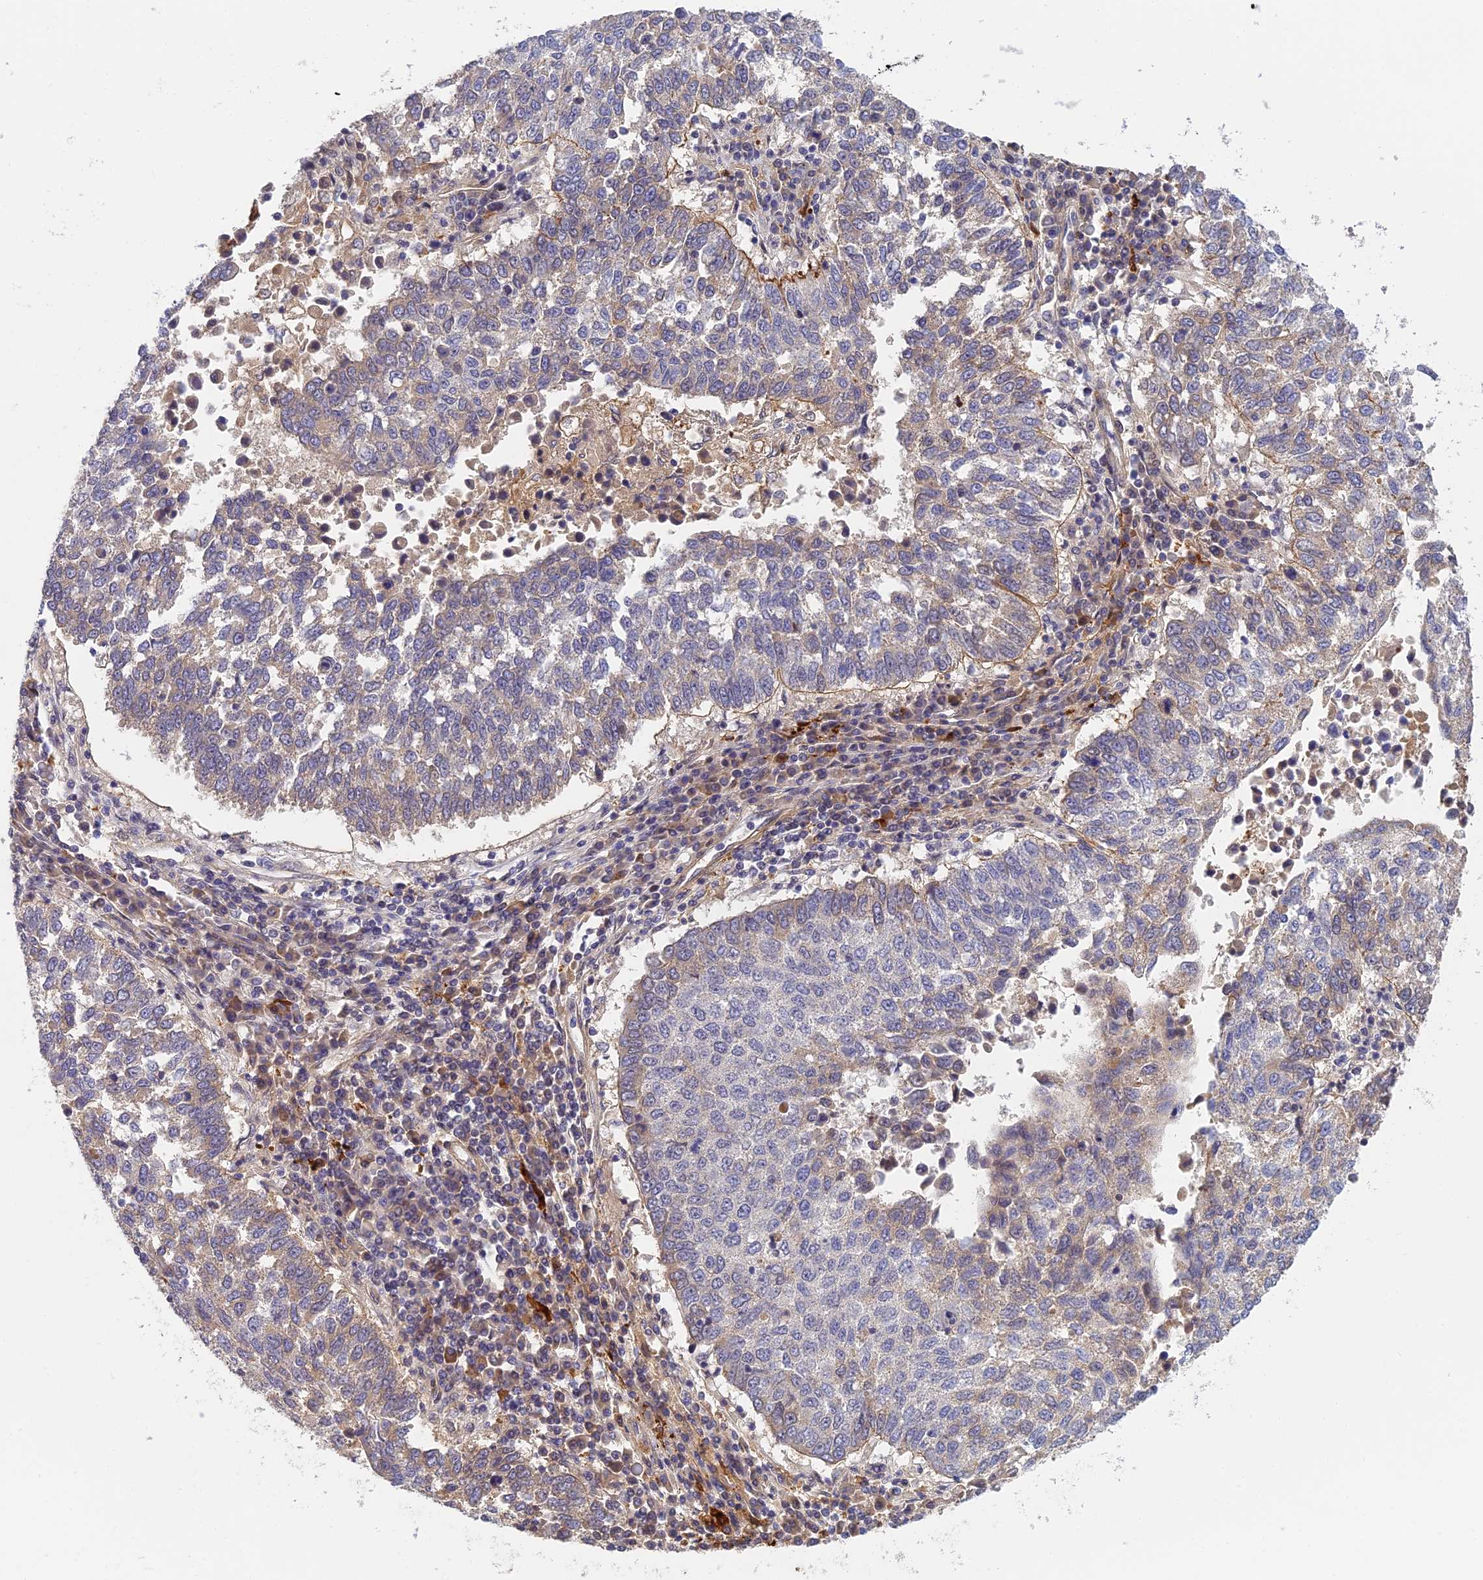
{"staining": {"intensity": "moderate", "quantity": "<25%", "location": "cytoplasmic/membranous"}, "tissue": "lung cancer", "cell_type": "Tumor cells", "image_type": "cancer", "snomed": [{"axis": "morphology", "description": "Squamous cell carcinoma, NOS"}, {"axis": "topography", "description": "Lung"}], "caption": "Lung cancer stained with DAB (3,3'-diaminobenzidine) IHC shows low levels of moderate cytoplasmic/membranous expression in approximately <25% of tumor cells. (Stains: DAB in brown, nuclei in blue, Microscopy: brightfield microscopy at high magnification).", "gene": "NSMCE1", "patient": {"sex": "male", "age": 73}}